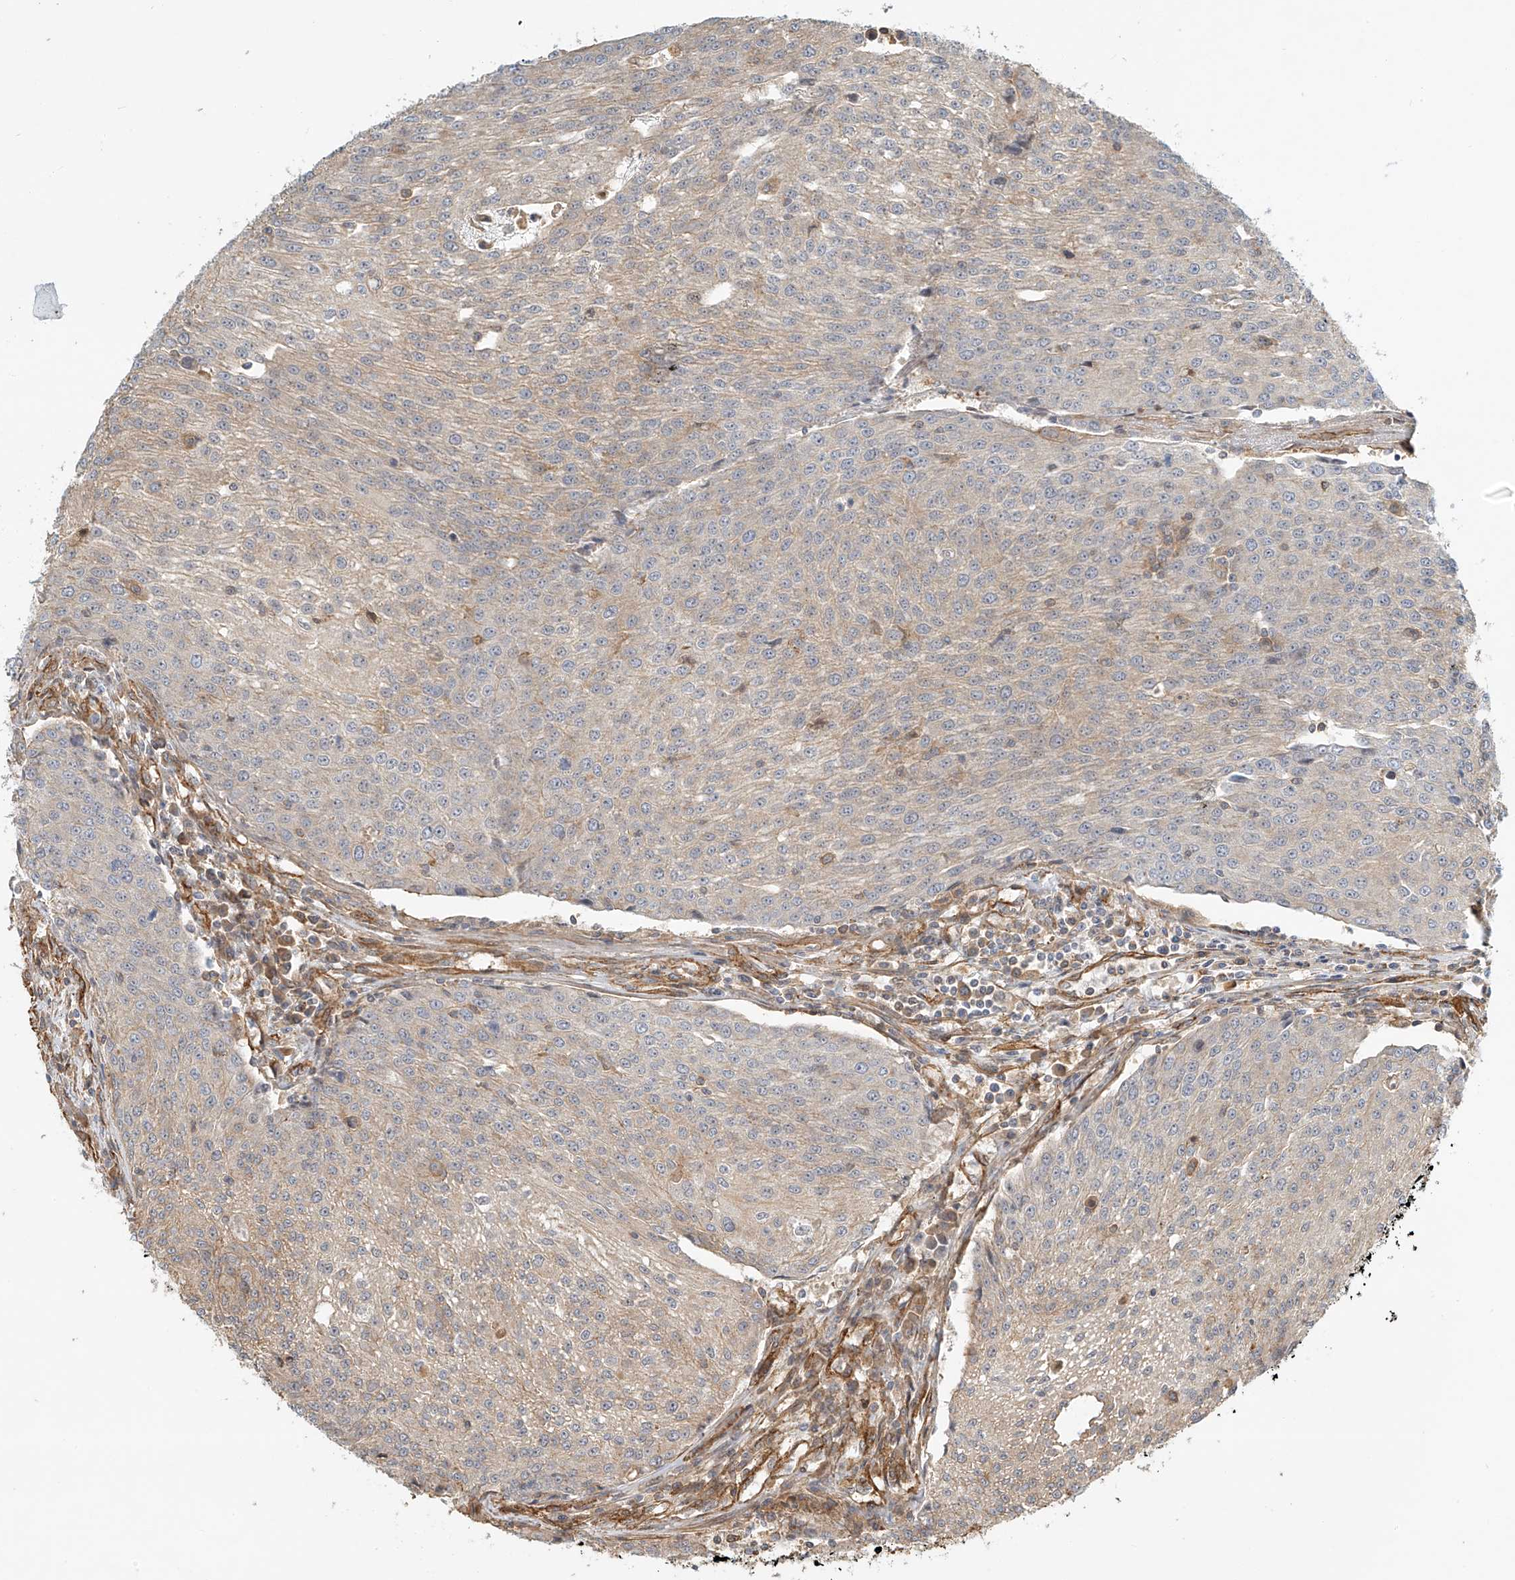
{"staining": {"intensity": "negative", "quantity": "none", "location": "none"}, "tissue": "urothelial cancer", "cell_type": "Tumor cells", "image_type": "cancer", "snomed": [{"axis": "morphology", "description": "Urothelial carcinoma, High grade"}, {"axis": "topography", "description": "Urinary bladder"}], "caption": "IHC of human urothelial cancer exhibits no expression in tumor cells.", "gene": "CSMD3", "patient": {"sex": "female", "age": 85}}